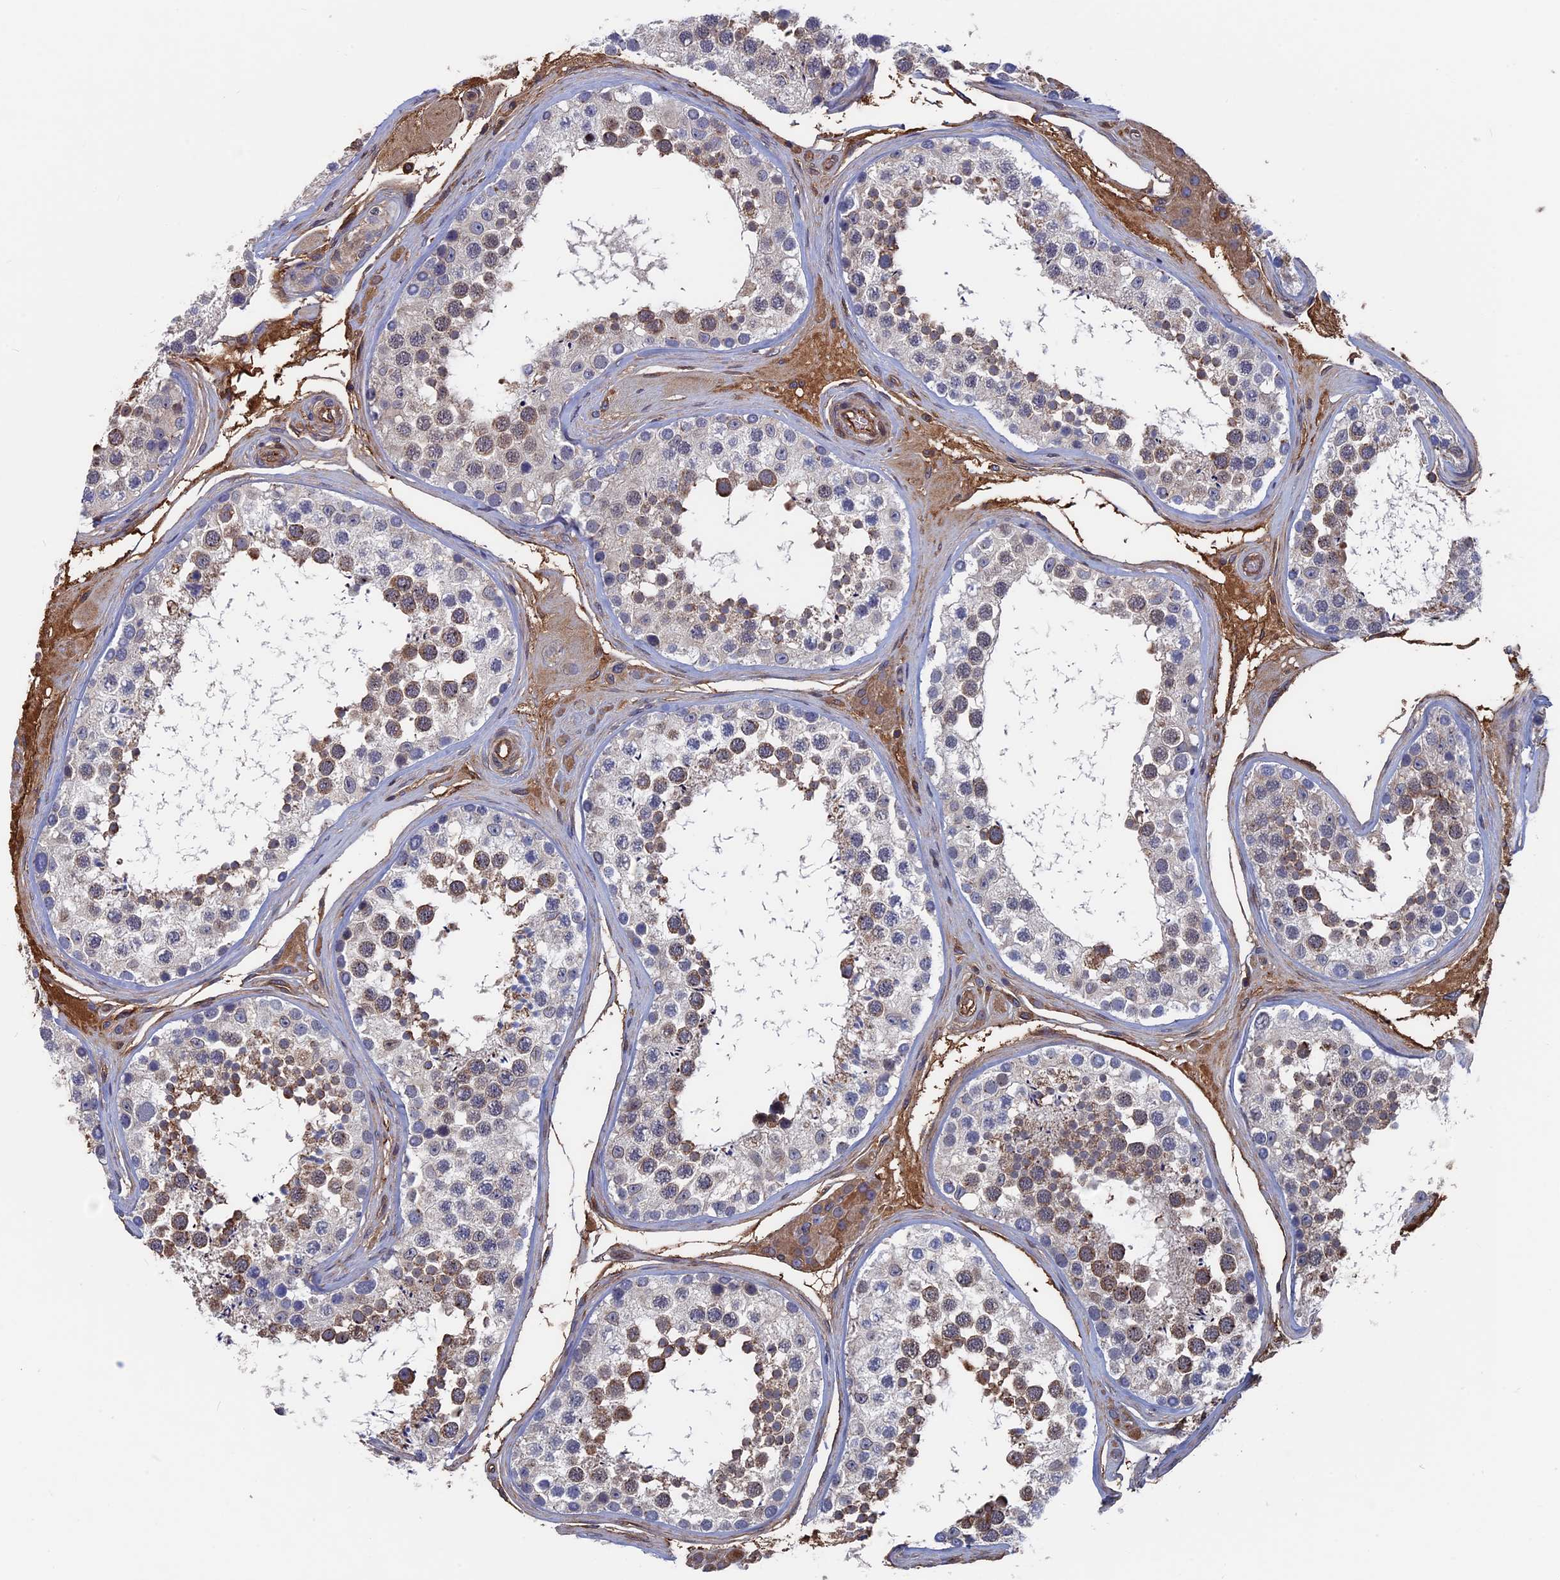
{"staining": {"intensity": "moderate", "quantity": "<25%", "location": "cytoplasmic/membranous"}, "tissue": "testis", "cell_type": "Cells in seminiferous ducts", "image_type": "normal", "snomed": [{"axis": "morphology", "description": "Normal tissue, NOS"}, {"axis": "topography", "description": "Testis"}], "caption": "Cells in seminiferous ducts display moderate cytoplasmic/membranous staining in about <25% of cells in benign testis.", "gene": "RPUSD1", "patient": {"sex": "male", "age": 46}}